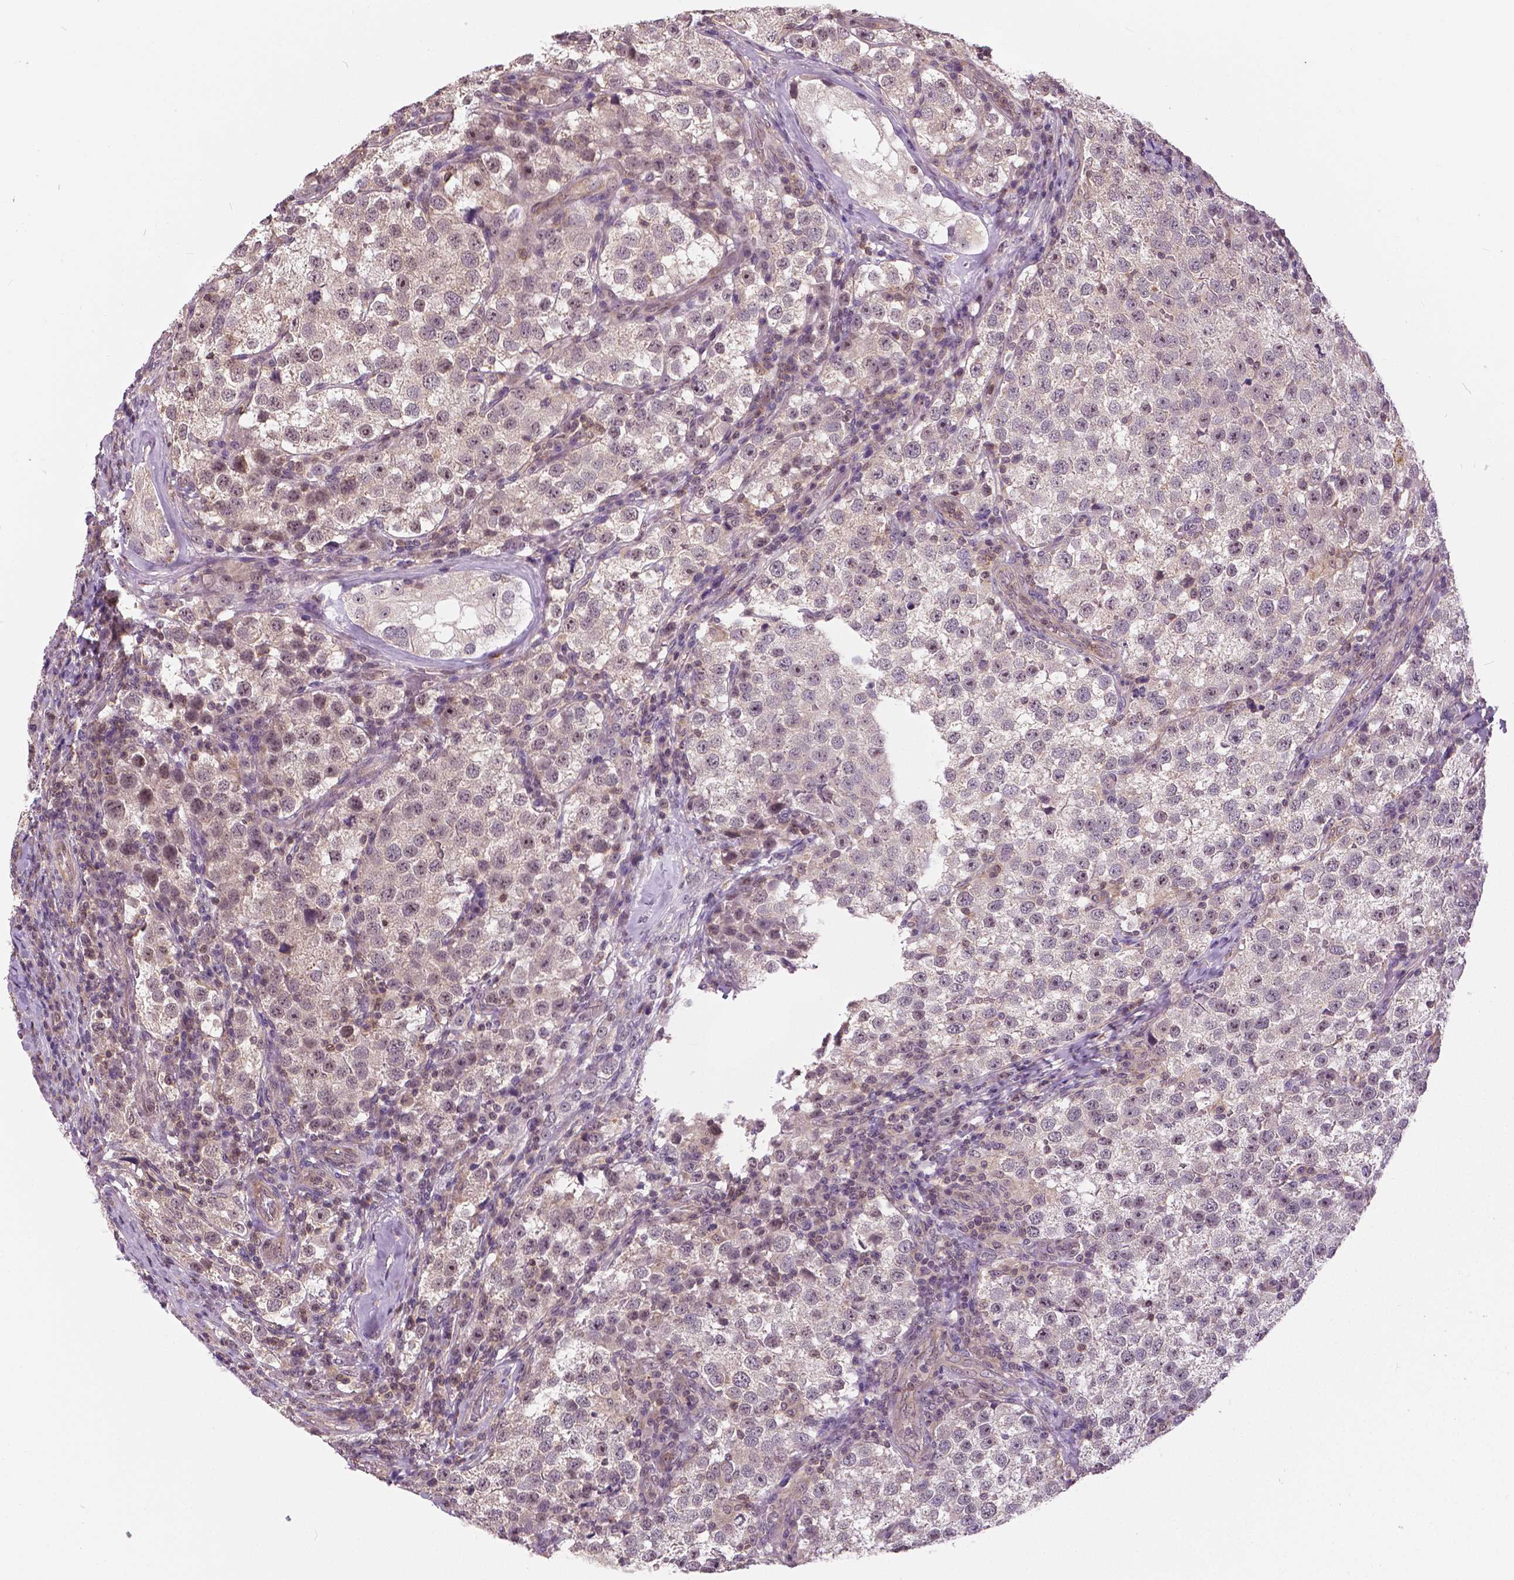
{"staining": {"intensity": "weak", "quantity": "<25%", "location": "nuclear"}, "tissue": "testis cancer", "cell_type": "Tumor cells", "image_type": "cancer", "snomed": [{"axis": "morphology", "description": "Seminoma, NOS"}, {"axis": "topography", "description": "Testis"}], "caption": "Immunohistochemistry (IHC) of testis cancer (seminoma) demonstrates no positivity in tumor cells.", "gene": "ANXA13", "patient": {"sex": "male", "age": 37}}